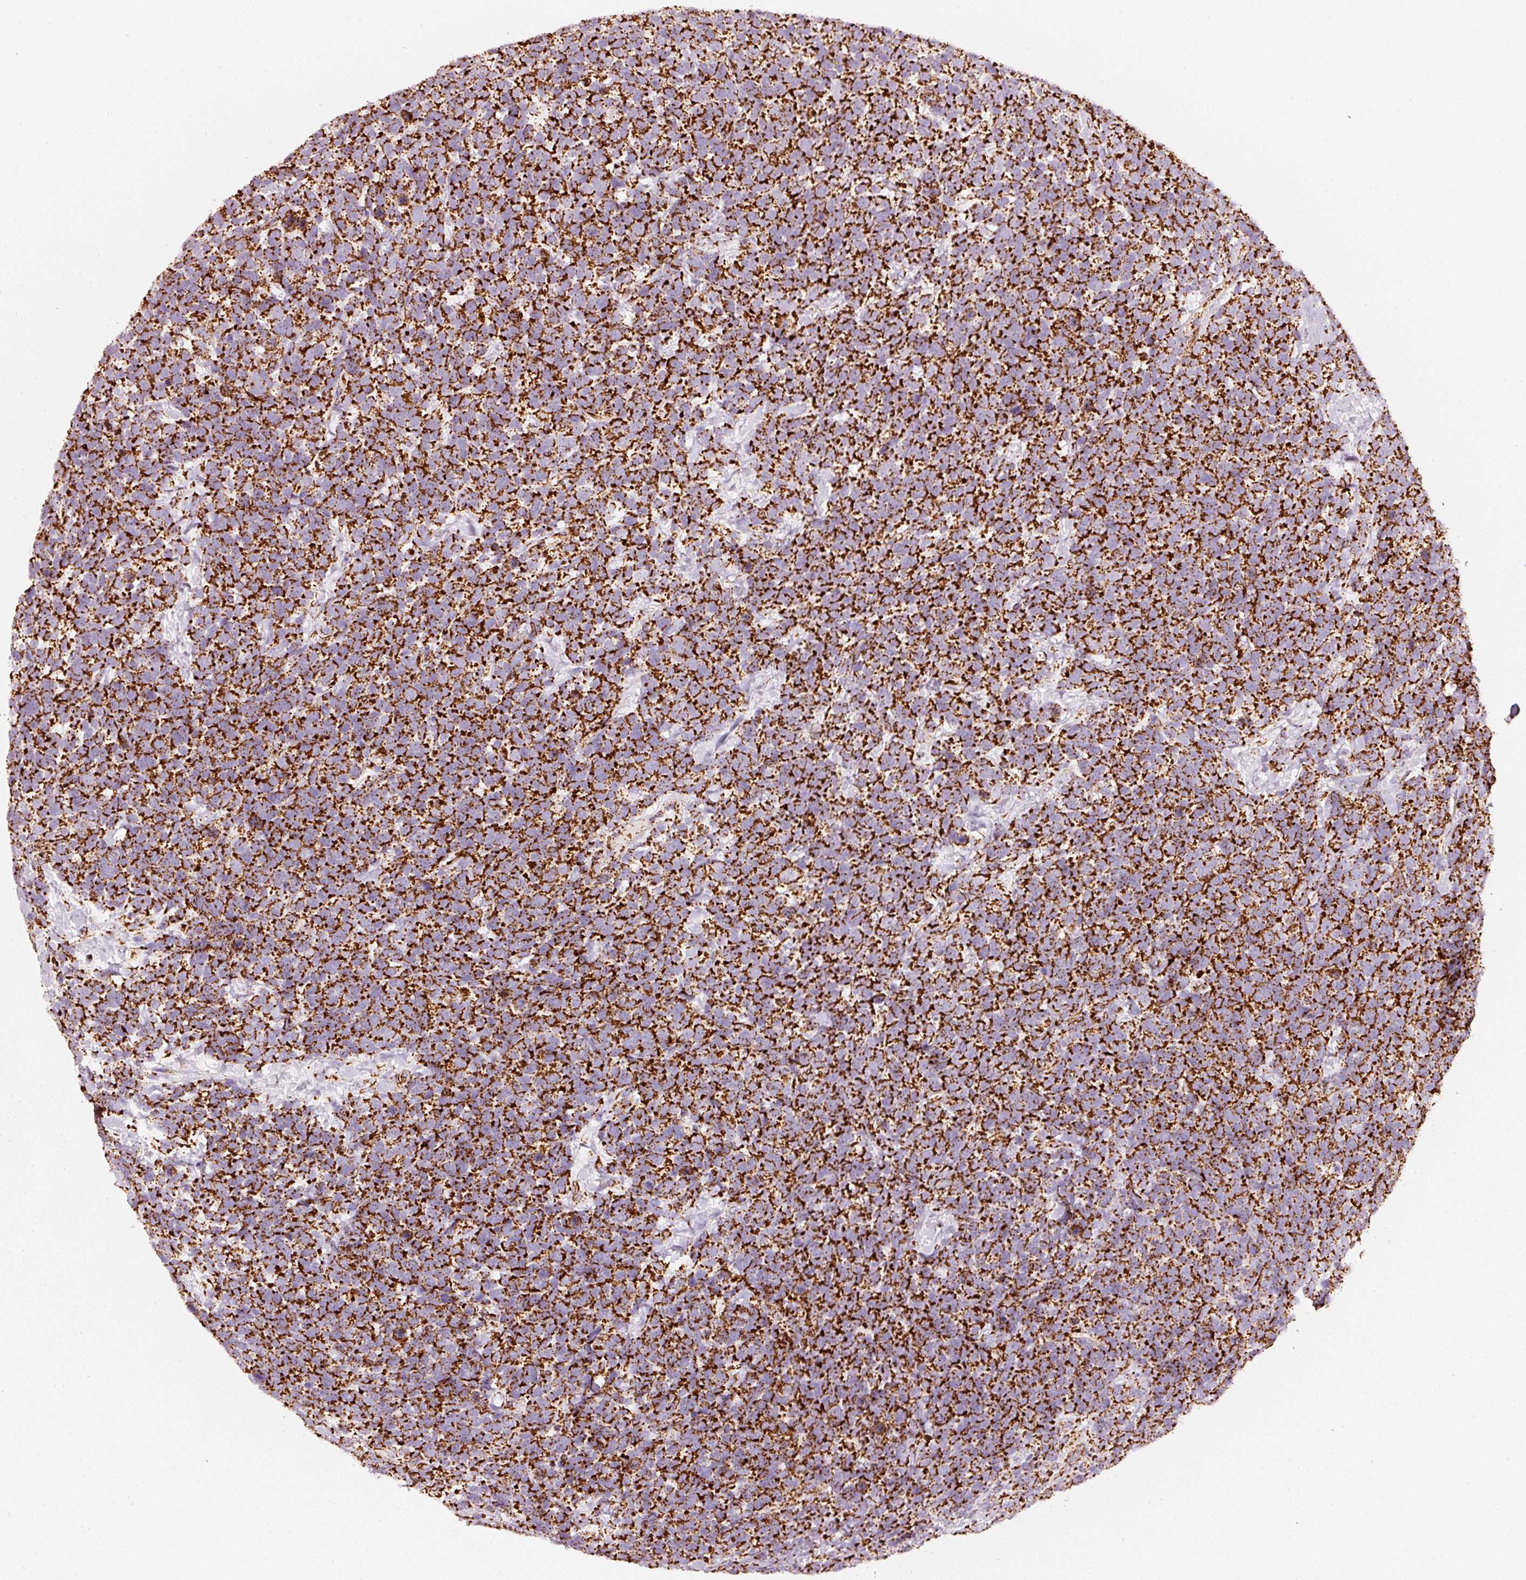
{"staining": {"intensity": "strong", "quantity": ">75%", "location": "cytoplasmic/membranous"}, "tissue": "urothelial cancer", "cell_type": "Tumor cells", "image_type": "cancer", "snomed": [{"axis": "morphology", "description": "Urothelial carcinoma, High grade"}, {"axis": "topography", "description": "Urinary bladder"}], "caption": "Urothelial carcinoma (high-grade) stained with DAB immunohistochemistry shows high levels of strong cytoplasmic/membranous positivity in about >75% of tumor cells.", "gene": "UQCRC1", "patient": {"sex": "female", "age": 82}}